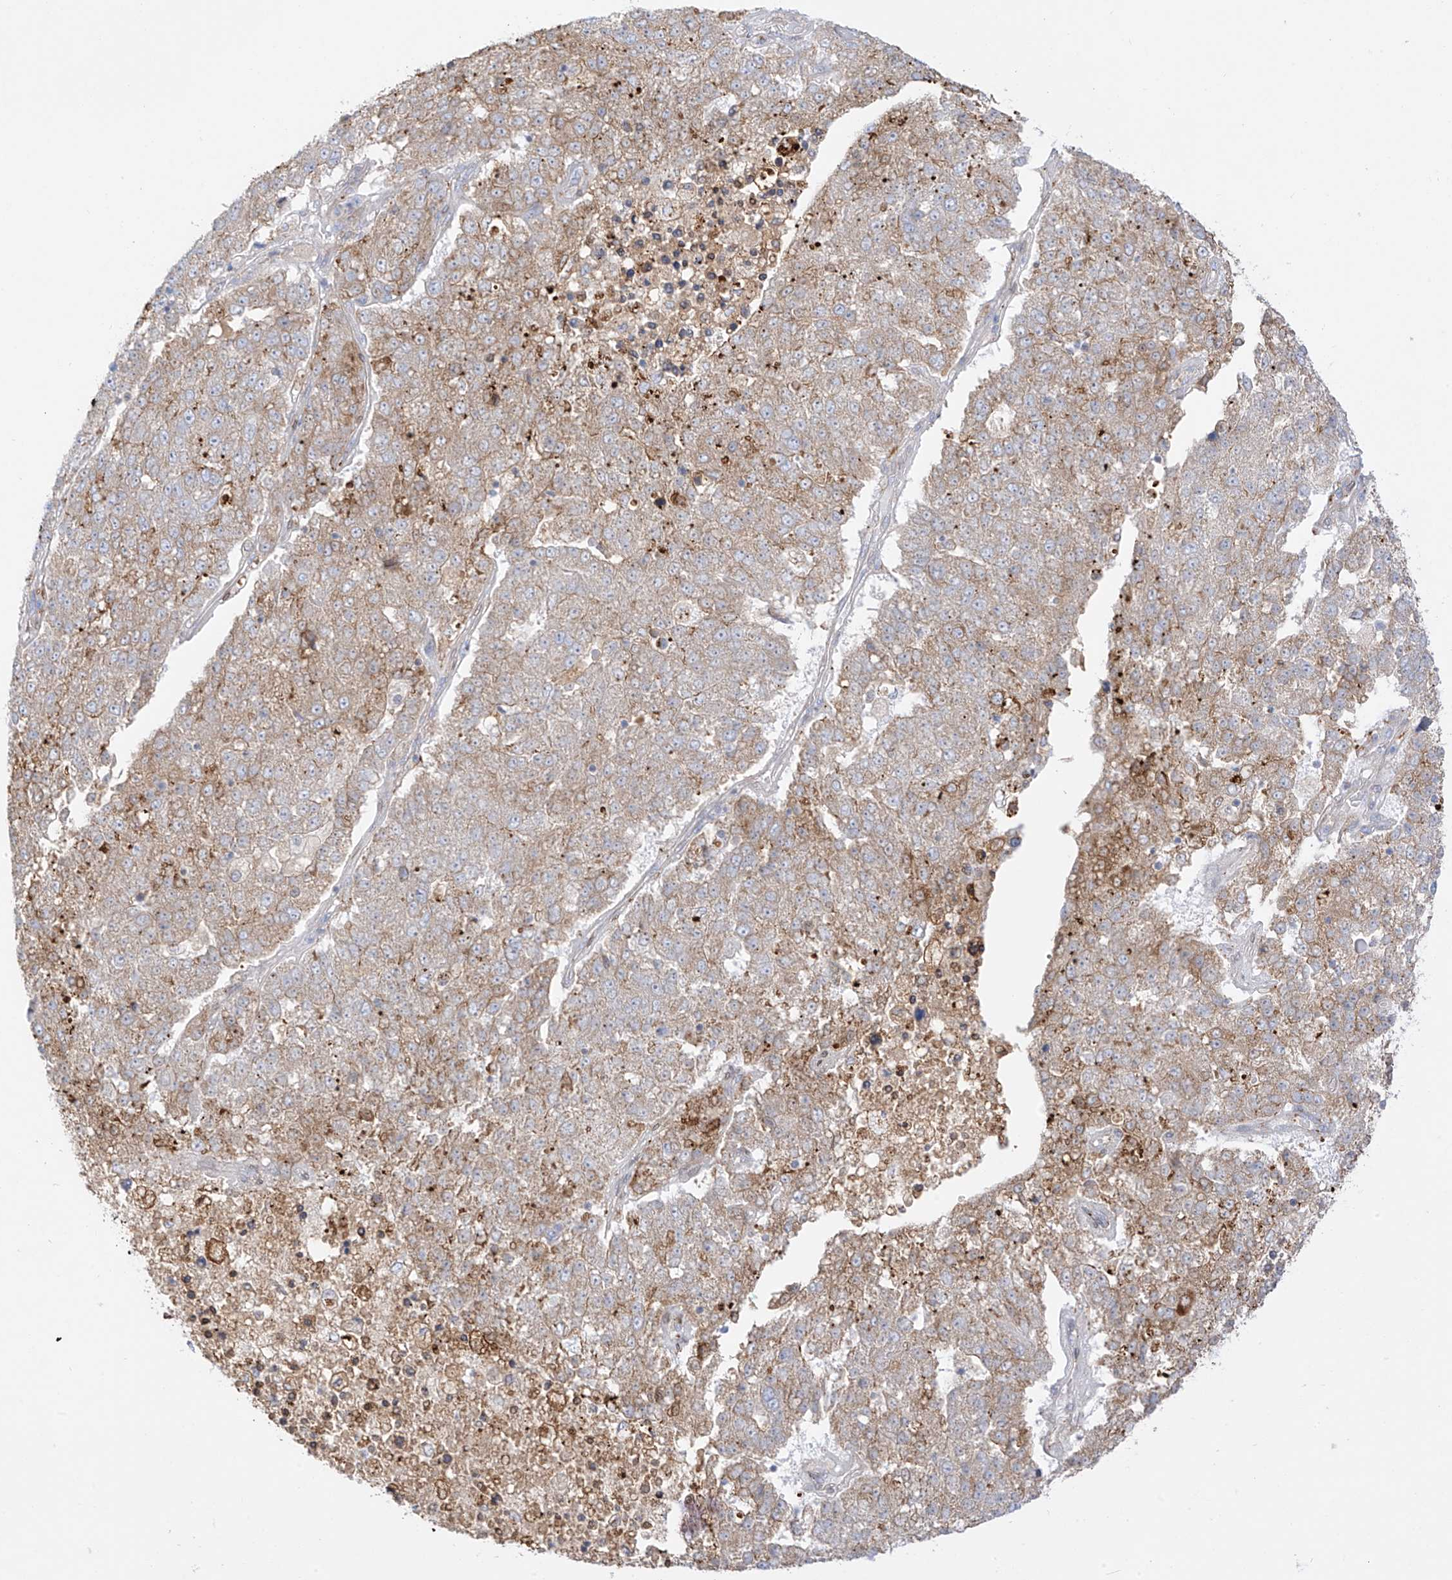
{"staining": {"intensity": "weak", "quantity": ">75%", "location": "cytoplasmic/membranous"}, "tissue": "pancreatic cancer", "cell_type": "Tumor cells", "image_type": "cancer", "snomed": [{"axis": "morphology", "description": "Adenocarcinoma, NOS"}, {"axis": "topography", "description": "Pancreas"}], "caption": "Immunohistochemistry image of neoplastic tissue: human pancreatic cancer (adenocarcinoma) stained using immunohistochemistry exhibits low levels of weak protein expression localized specifically in the cytoplasmic/membranous of tumor cells, appearing as a cytoplasmic/membranous brown color.", "gene": "PCYOX1", "patient": {"sex": "female", "age": 61}}